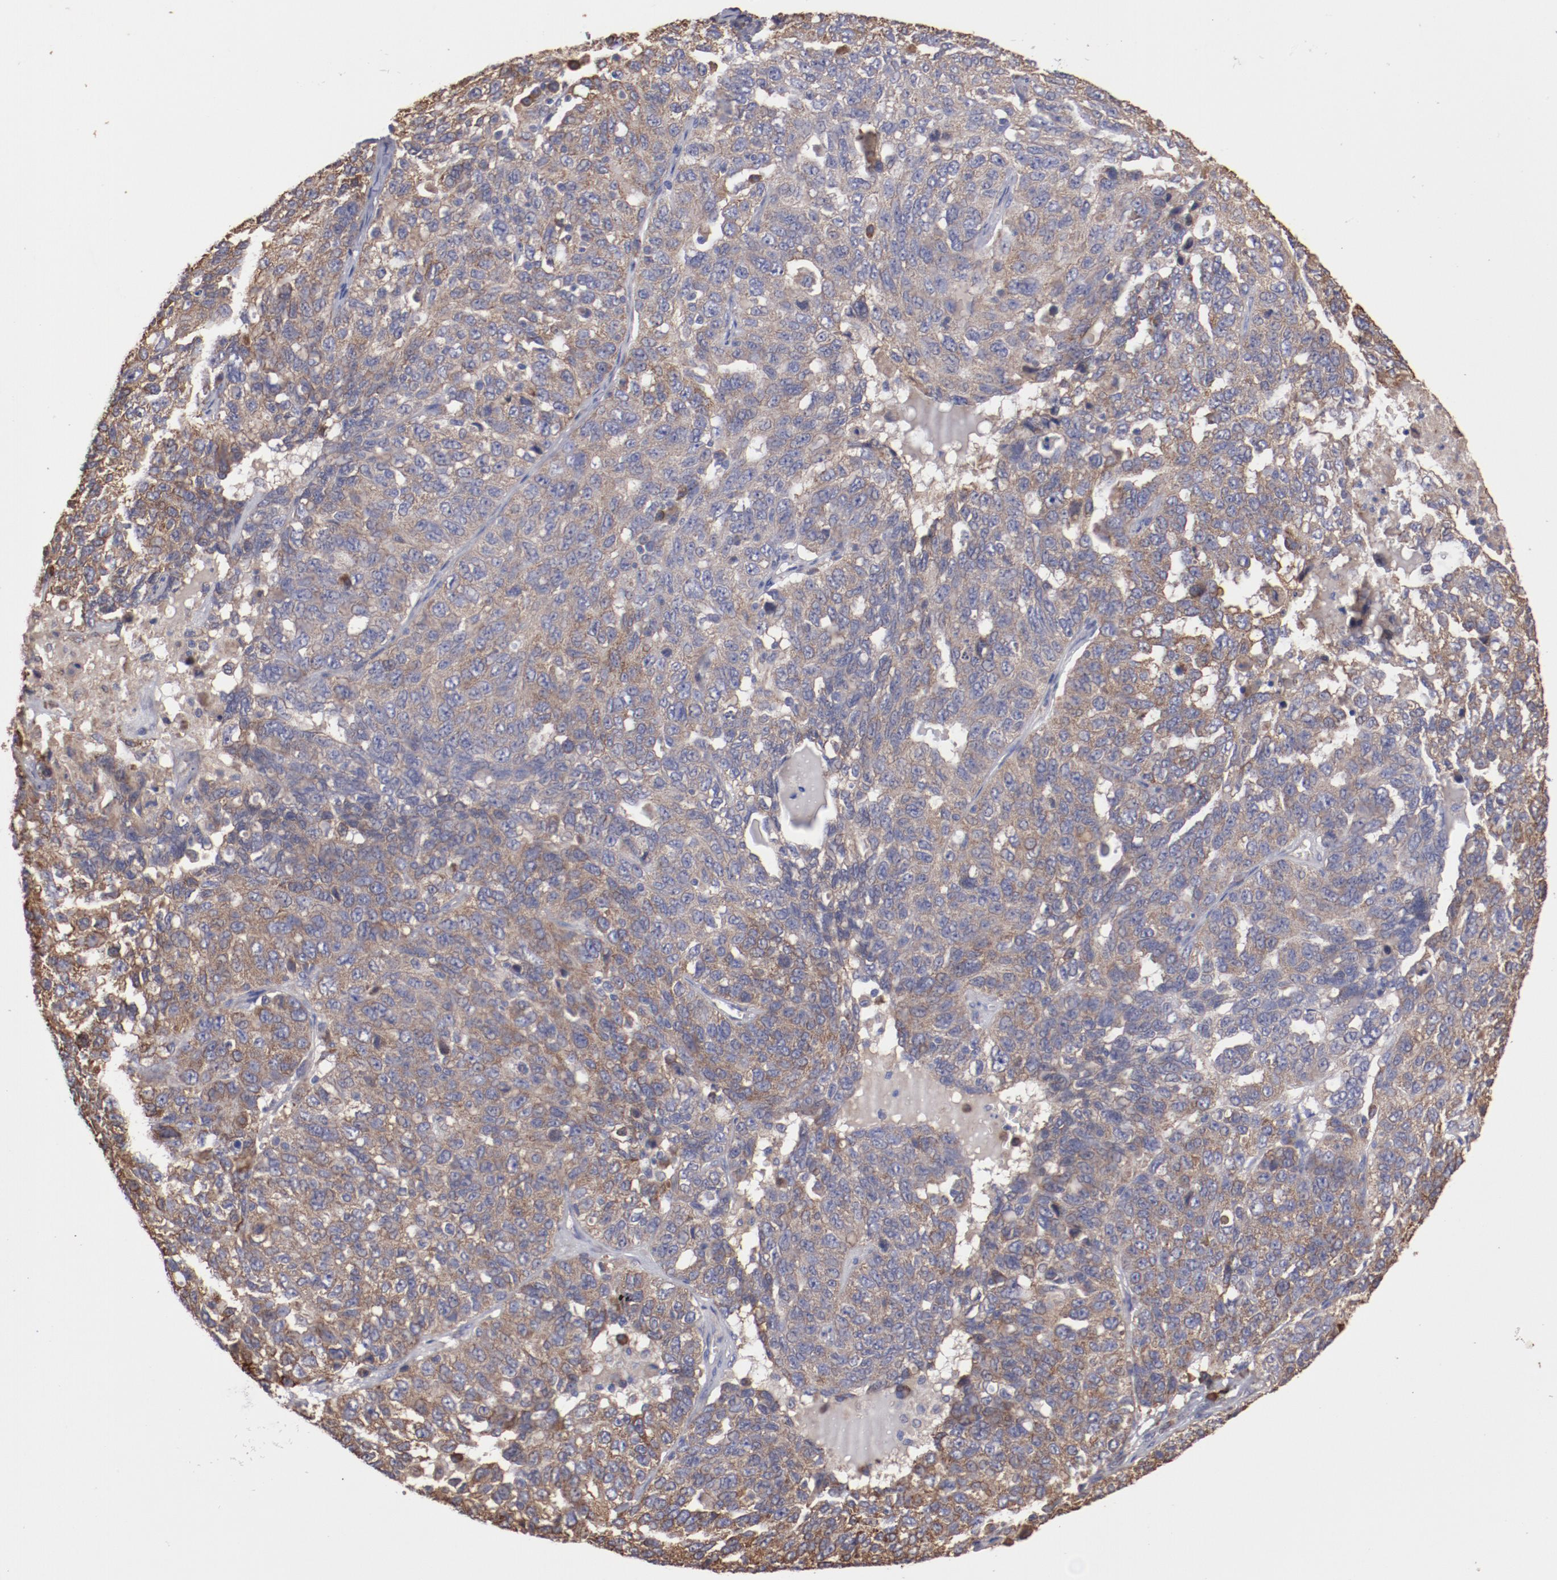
{"staining": {"intensity": "weak", "quantity": "25%-75%", "location": "cytoplasmic/membranous"}, "tissue": "ovarian cancer", "cell_type": "Tumor cells", "image_type": "cancer", "snomed": [{"axis": "morphology", "description": "Cystadenocarcinoma, serous, NOS"}, {"axis": "topography", "description": "Ovary"}], "caption": "Protein staining of ovarian cancer (serous cystadenocarcinoma) tissue demonstrates weak cytoplasmic/membranous staining in approximately 25%-75% of tumor cells.", "gene": "NFKBIE", "patient": {"sex": "female", "age": 71}}